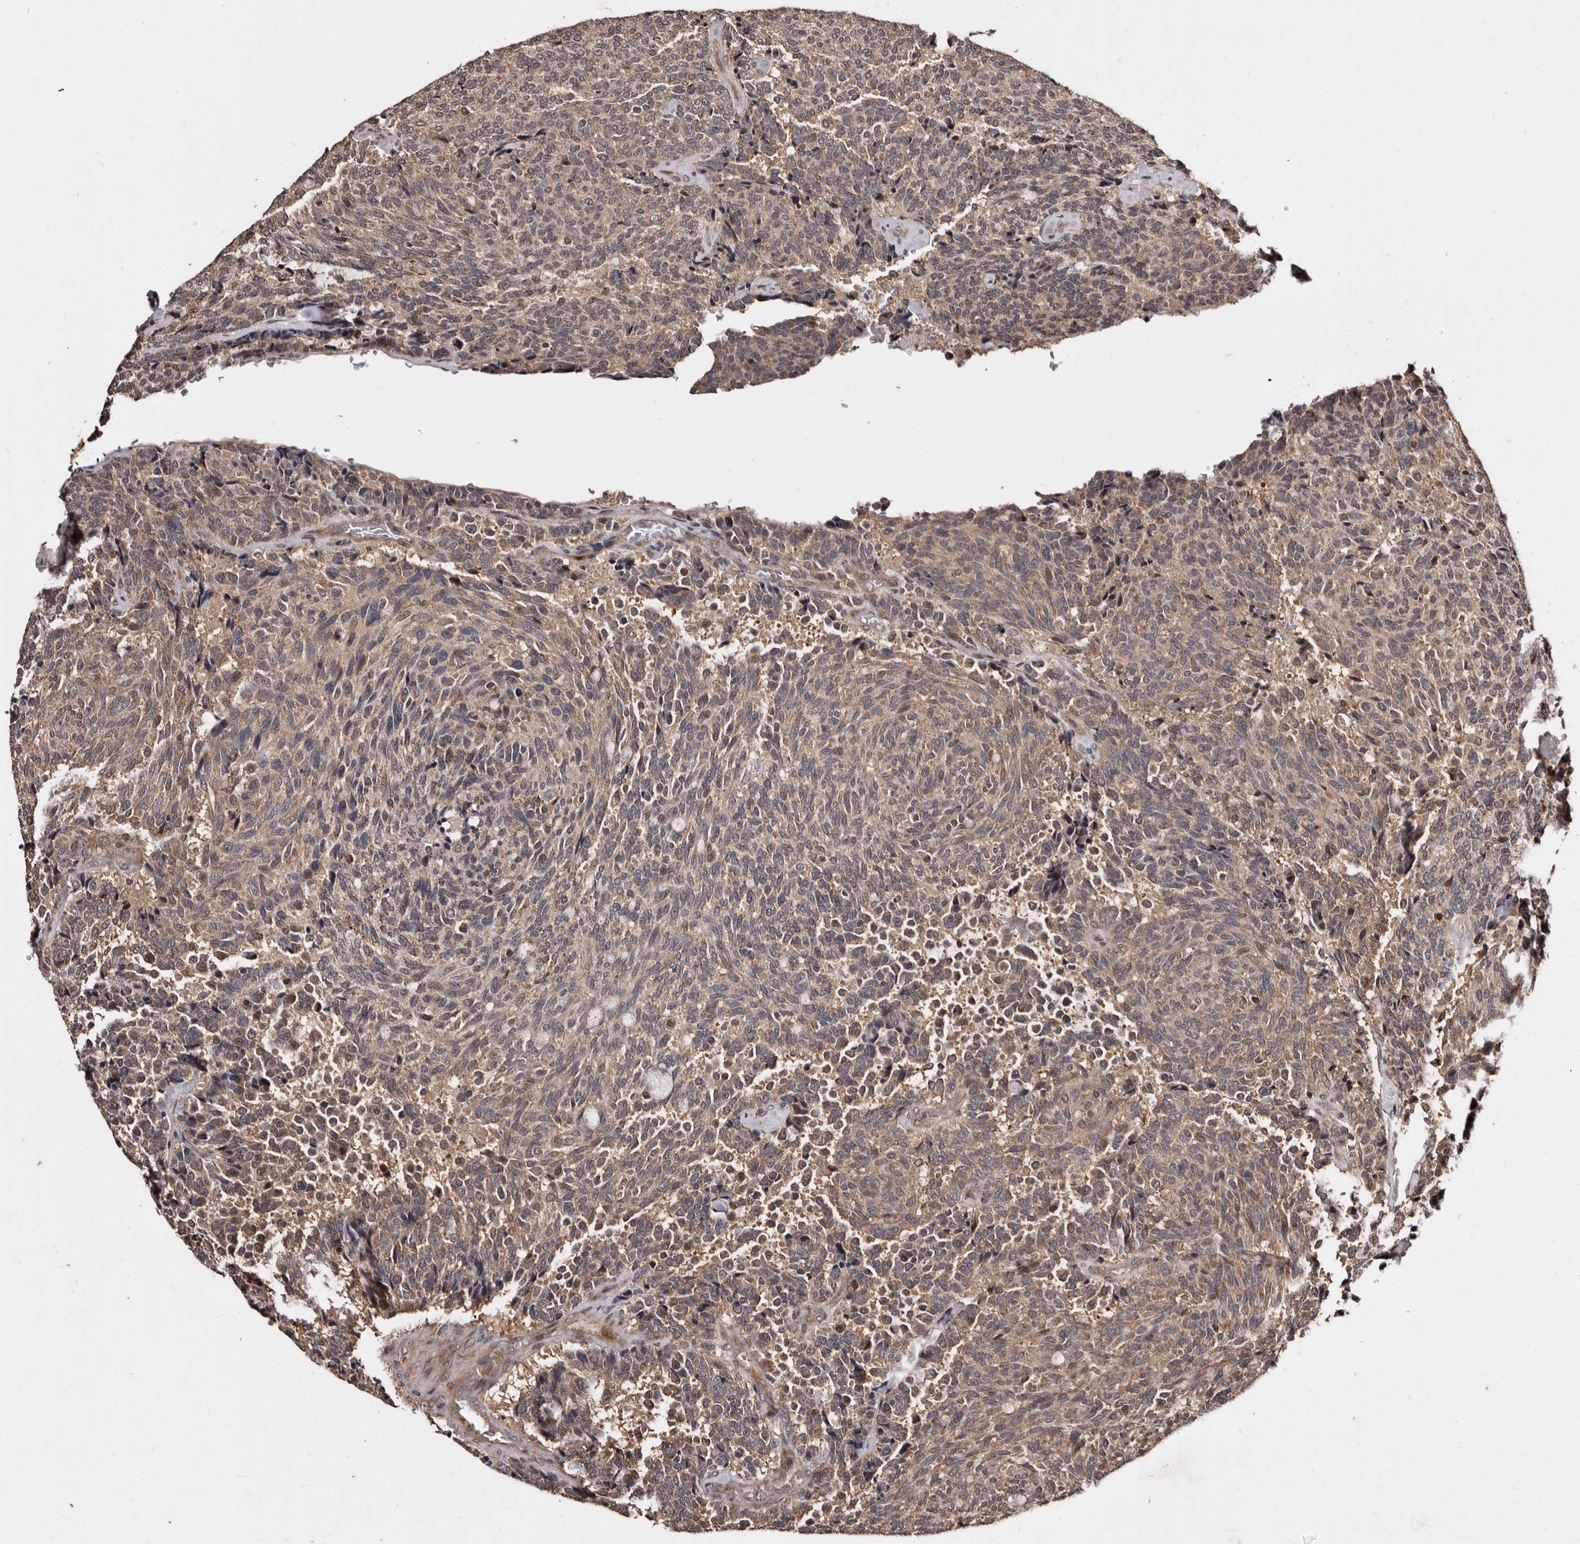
{"staining": {"intensity": "weak", "quantity": ">75%", "location": "cytoplasmic/membranous"}, "tissue": "carcinoid", "cell_type": "Tumor cells", "image_type": "cancer", "snomed": [{"axis": "morphology", "description": "Carcinoid, malignant, NOS"}, {"axis": "topography", "description": "Pancreas"}], "caption": "Protein analysis of malignant carcinoid tissue exhibits weak cytoplasmic/membranous expression in approximately >75% of tumor cells. The protein of interest is shown in brown color, while the nuclei are stained blue.", "gene": "MKRN3", "patient": {"sex": "female", "age": 54}}